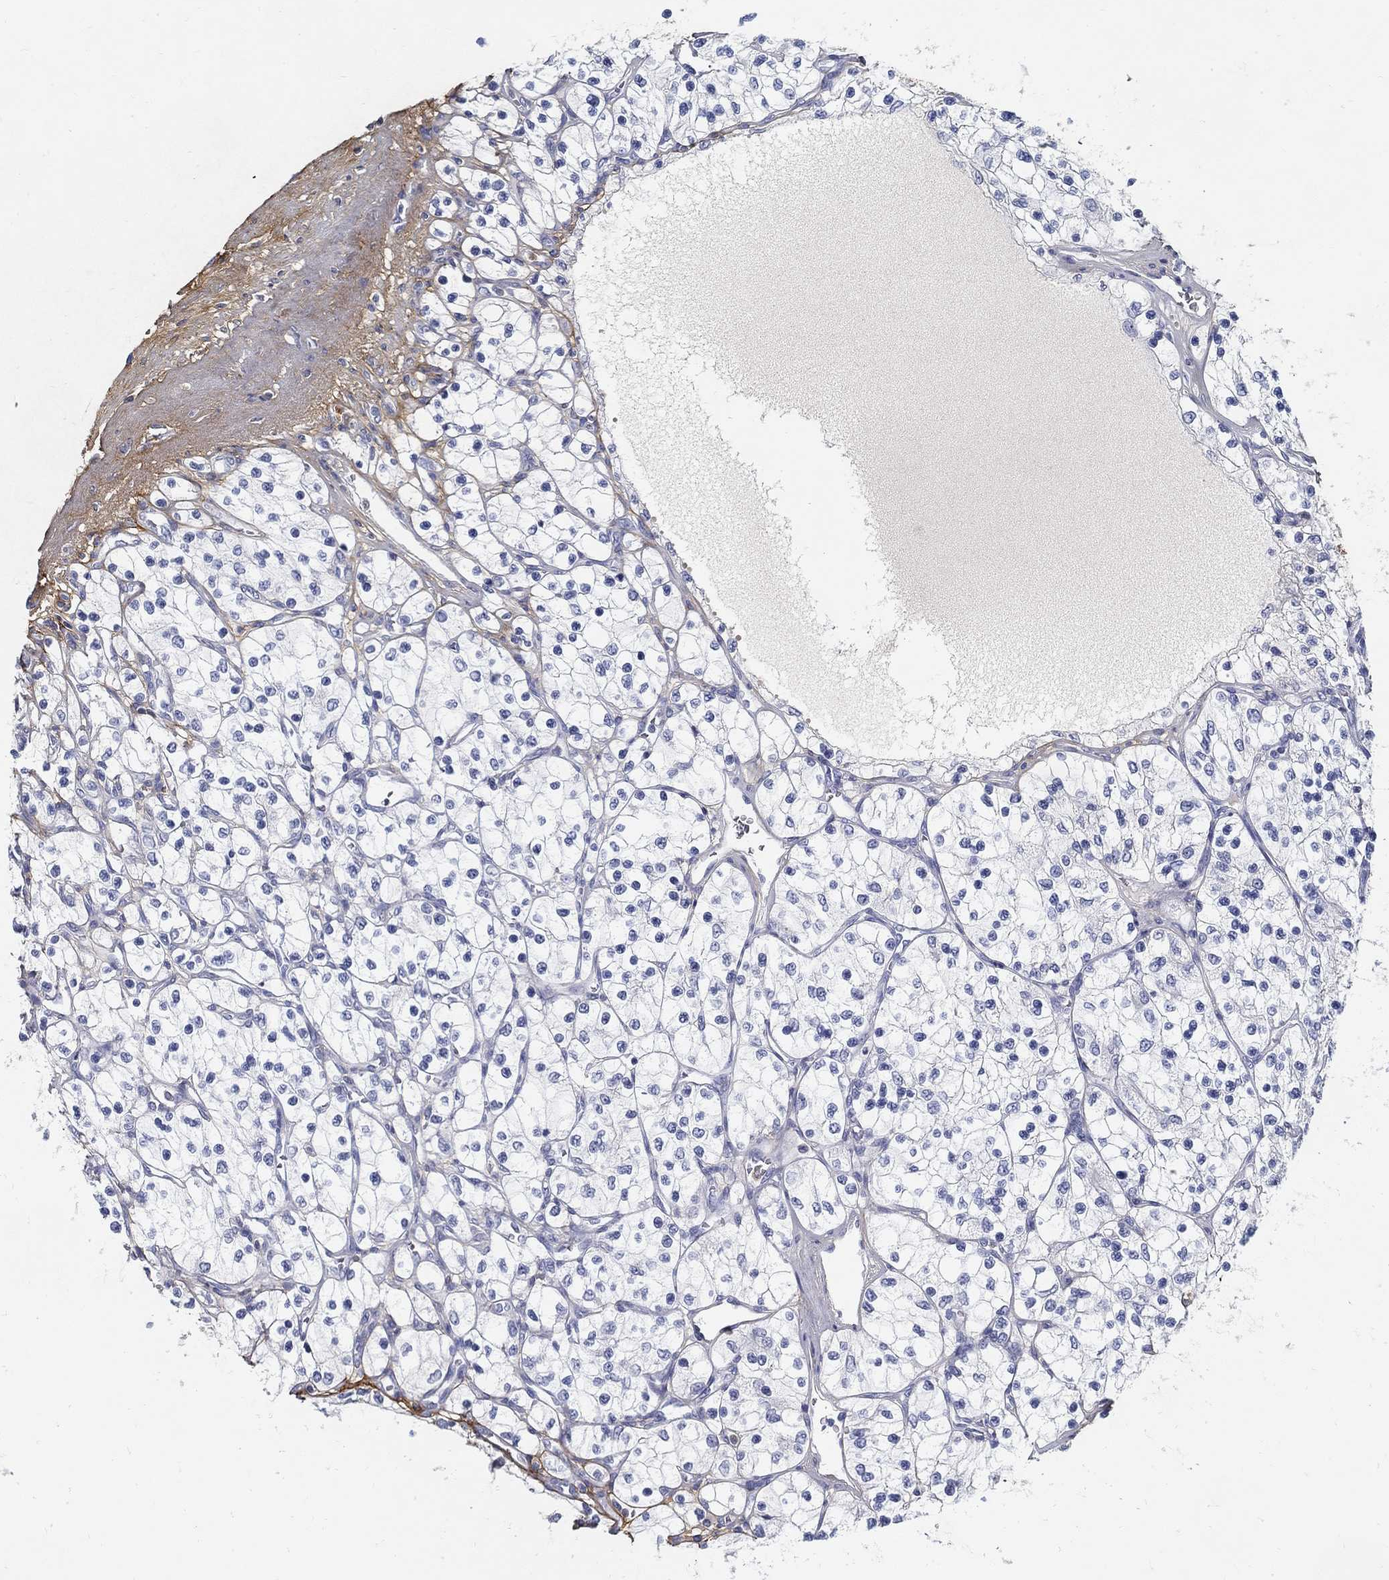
{"staining": {"intensity": "negative", "quantity": "none", "location": "none"}, "tissue": "renal cancer", "cell_type": "Tumor cells", "image_type": "cancer", "snomed": [{"axis": "morphology", "description": "Adenocarcinoma, NOS"}, {"axis": "topography", "description": "Kidney"}], "caption": "Immunohistochemical staining of human renal cancer shows no significant staining in tumor cells.", "gene": "TGFBI", "patient": {"sex": "female", "age": 69}}